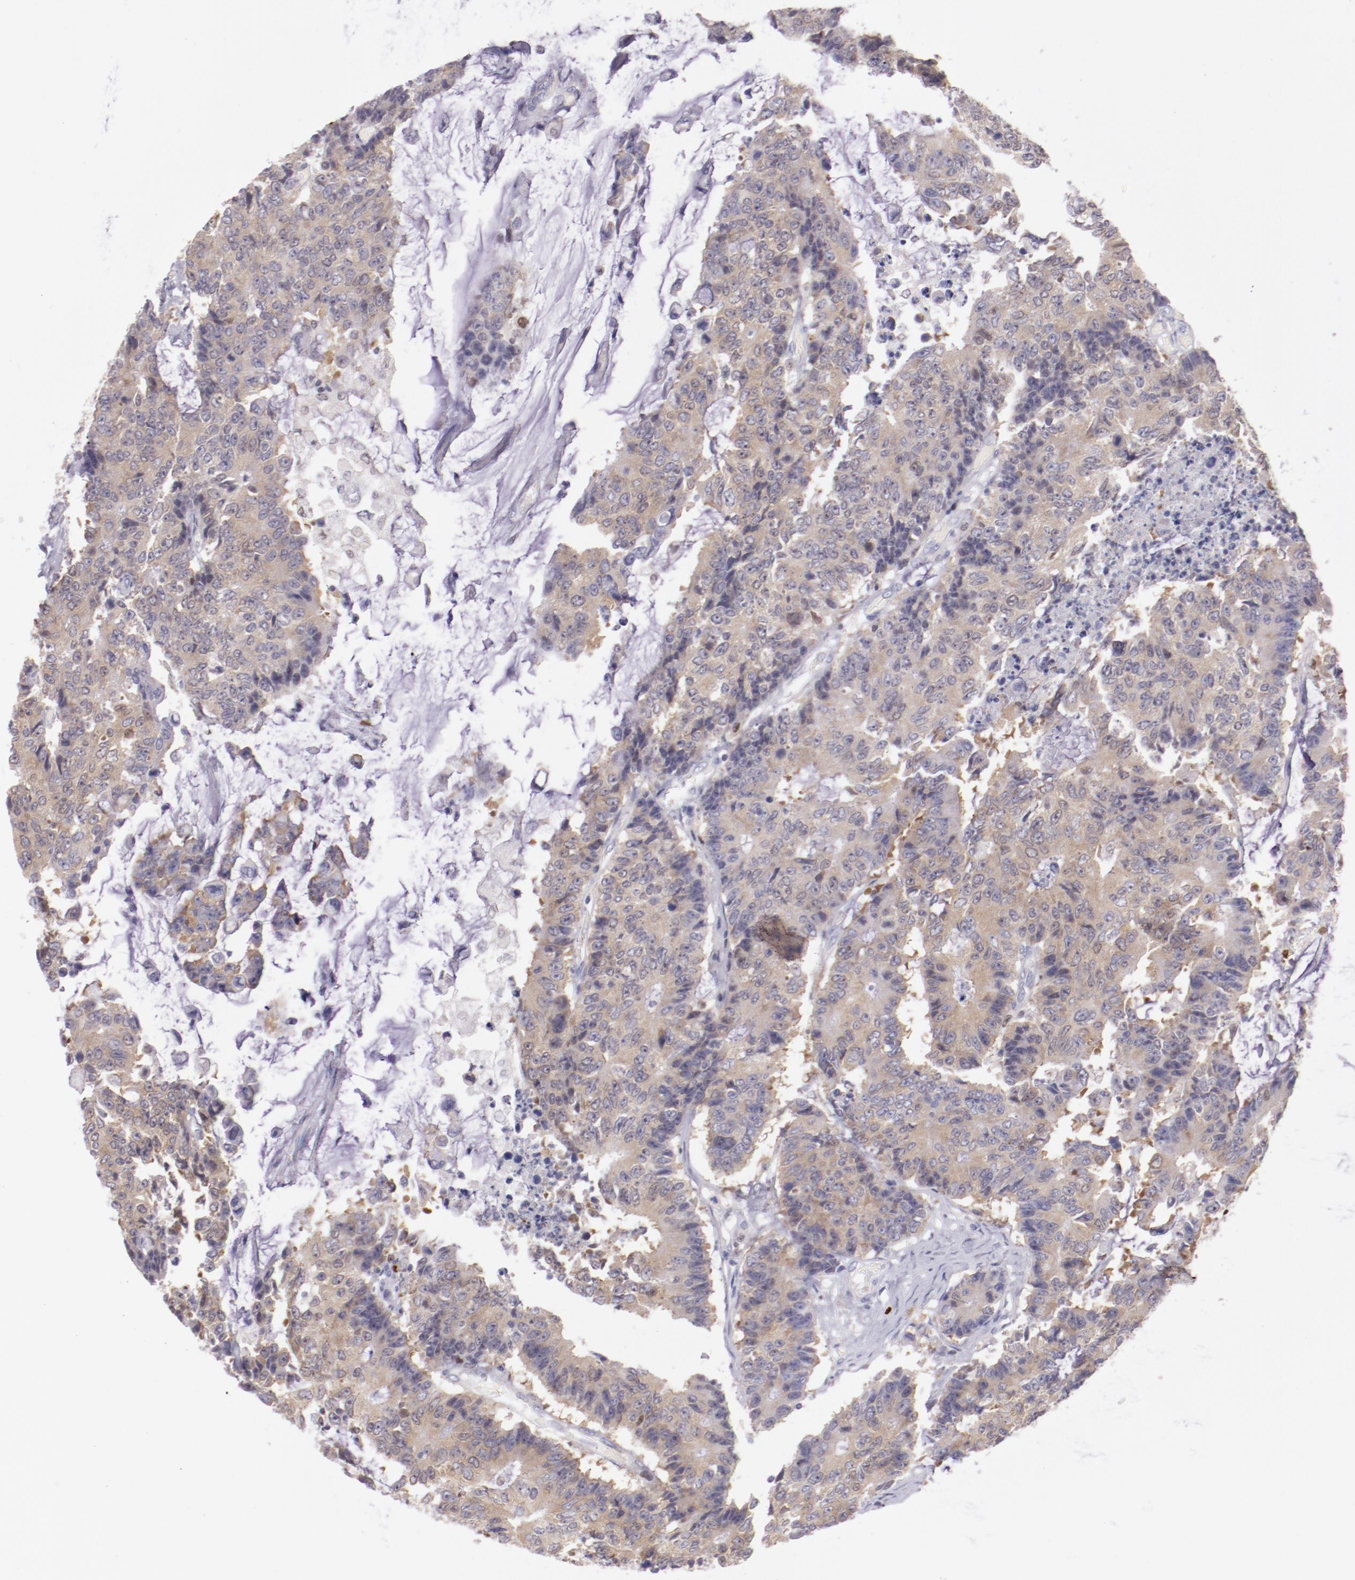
{"staining": {"intensity": "weak", "quantity": ">75%", "location": "cytoplasmic/membranous"}, "tissue": "colorectal cancer", "cell_type": "Tumor cells", "image_type": "cancer", "snomed": [{"axis": "morphology", "description": "Adenocarcinoma, NOS"}, {"axis": "topography", "description": "Colon"}], "caption": "Protein staining of colorectal cancer (adenocarcinoma) tissue displays weak cytoplasmic/membranous staining in about >75% of tumor cells. (DAB IHC, brown staining for protein, blue staining for nuclei).", "gene": "IRF8", "patient": {"sex": "female", "age": 86}}